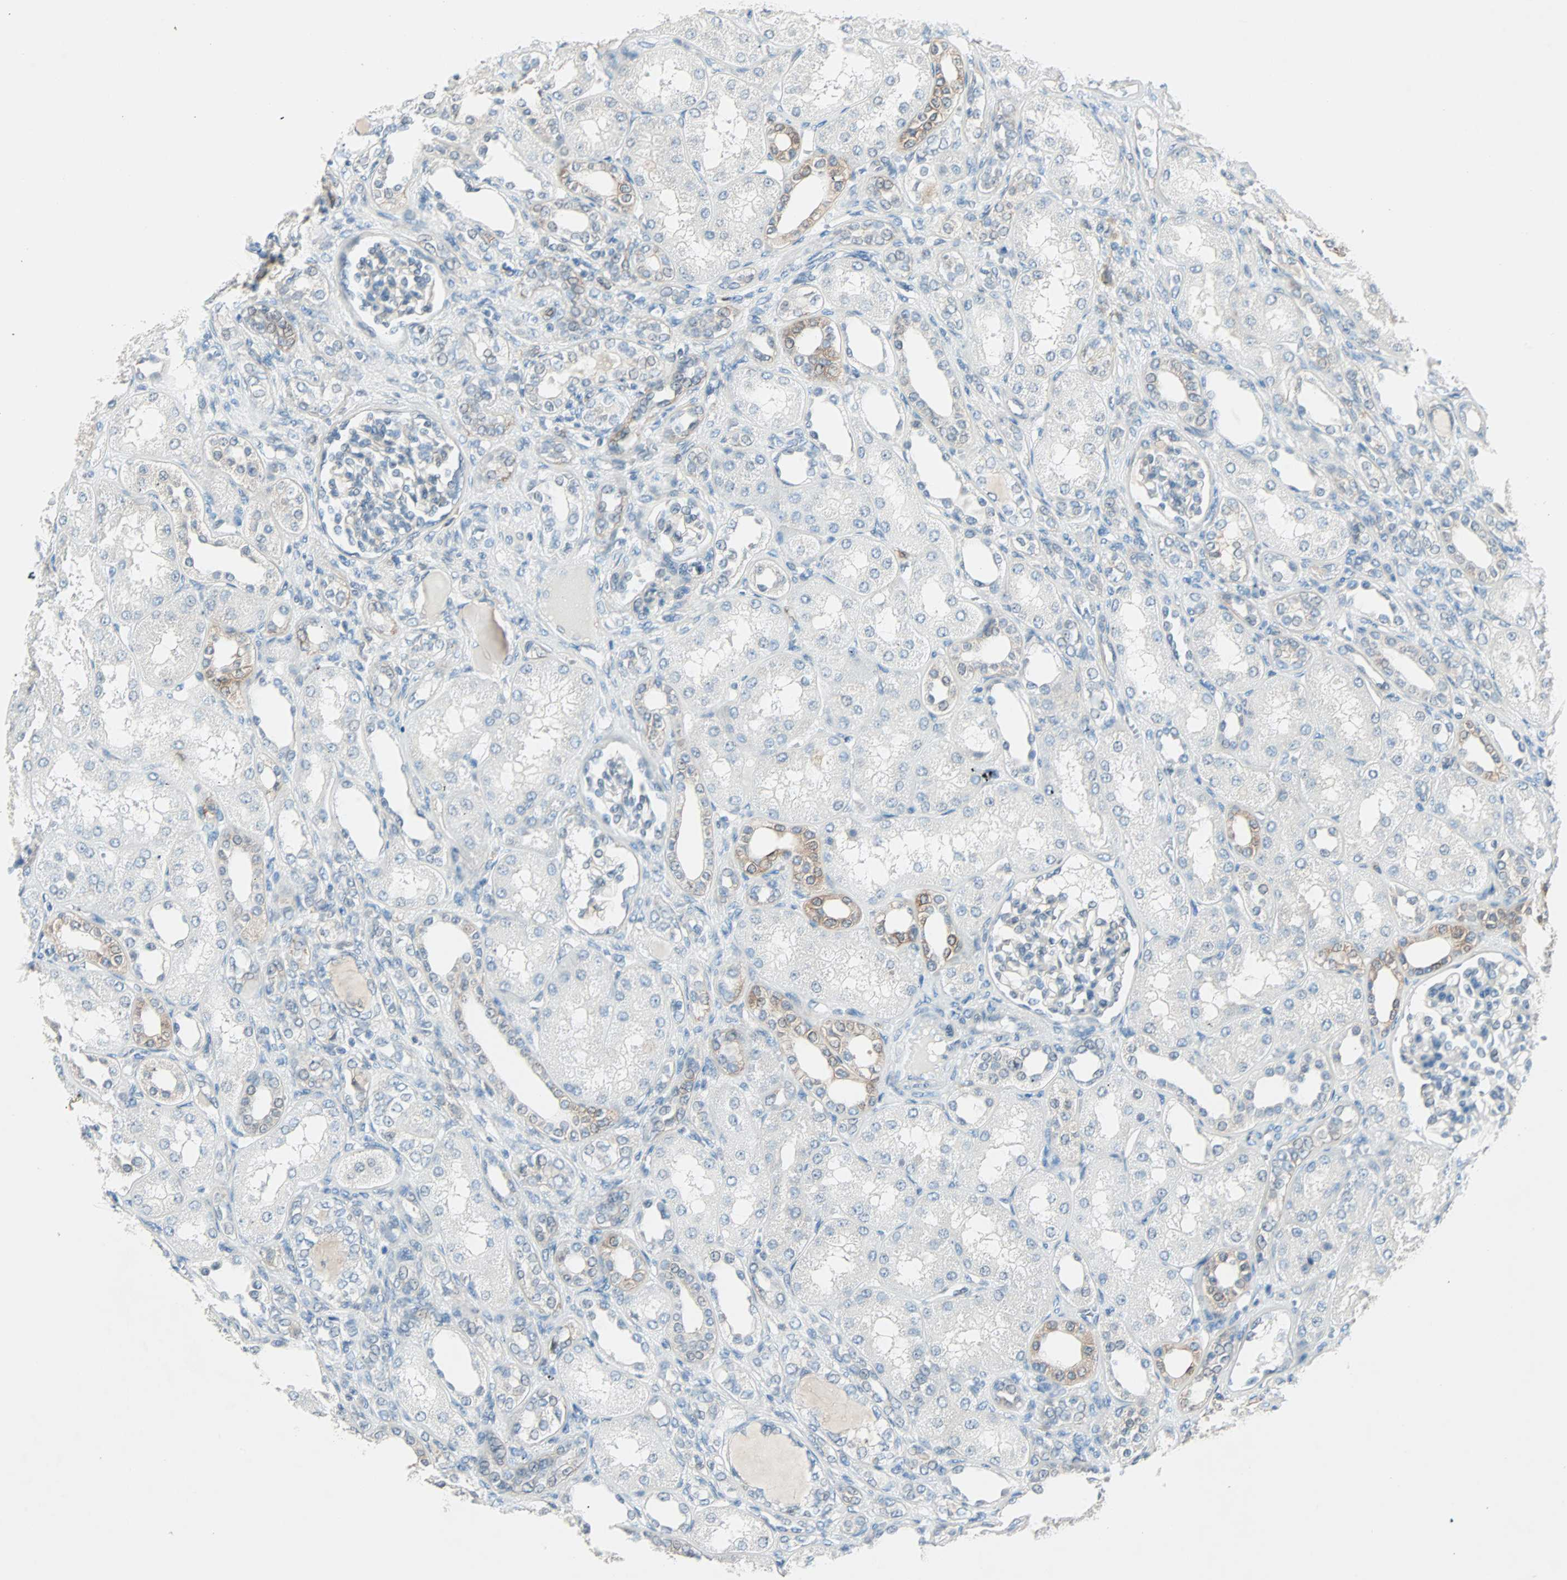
{"staining": {"intensity": "negative", "quantity": "none", "location": "none"}, "tissue": "kidney", "cell_type": "Cells in glomeruli", "image_type": "normal", "snomed": [{"axis": "morphology", "description": "Normal tissue, NOS"}, {"axis": "topography", "description": "Kidney"}], "caption": "High power microscopy histopathology image of an immunohistochemistry image of normal kidney, revealing no significant staining in cells in glomeruli. The staining is performed using DAB brown chromogen with nuclei counter-stained in using hematoxylin.", "gene": "SMIM8", "patient": {"sex": "male", "age": 7}}